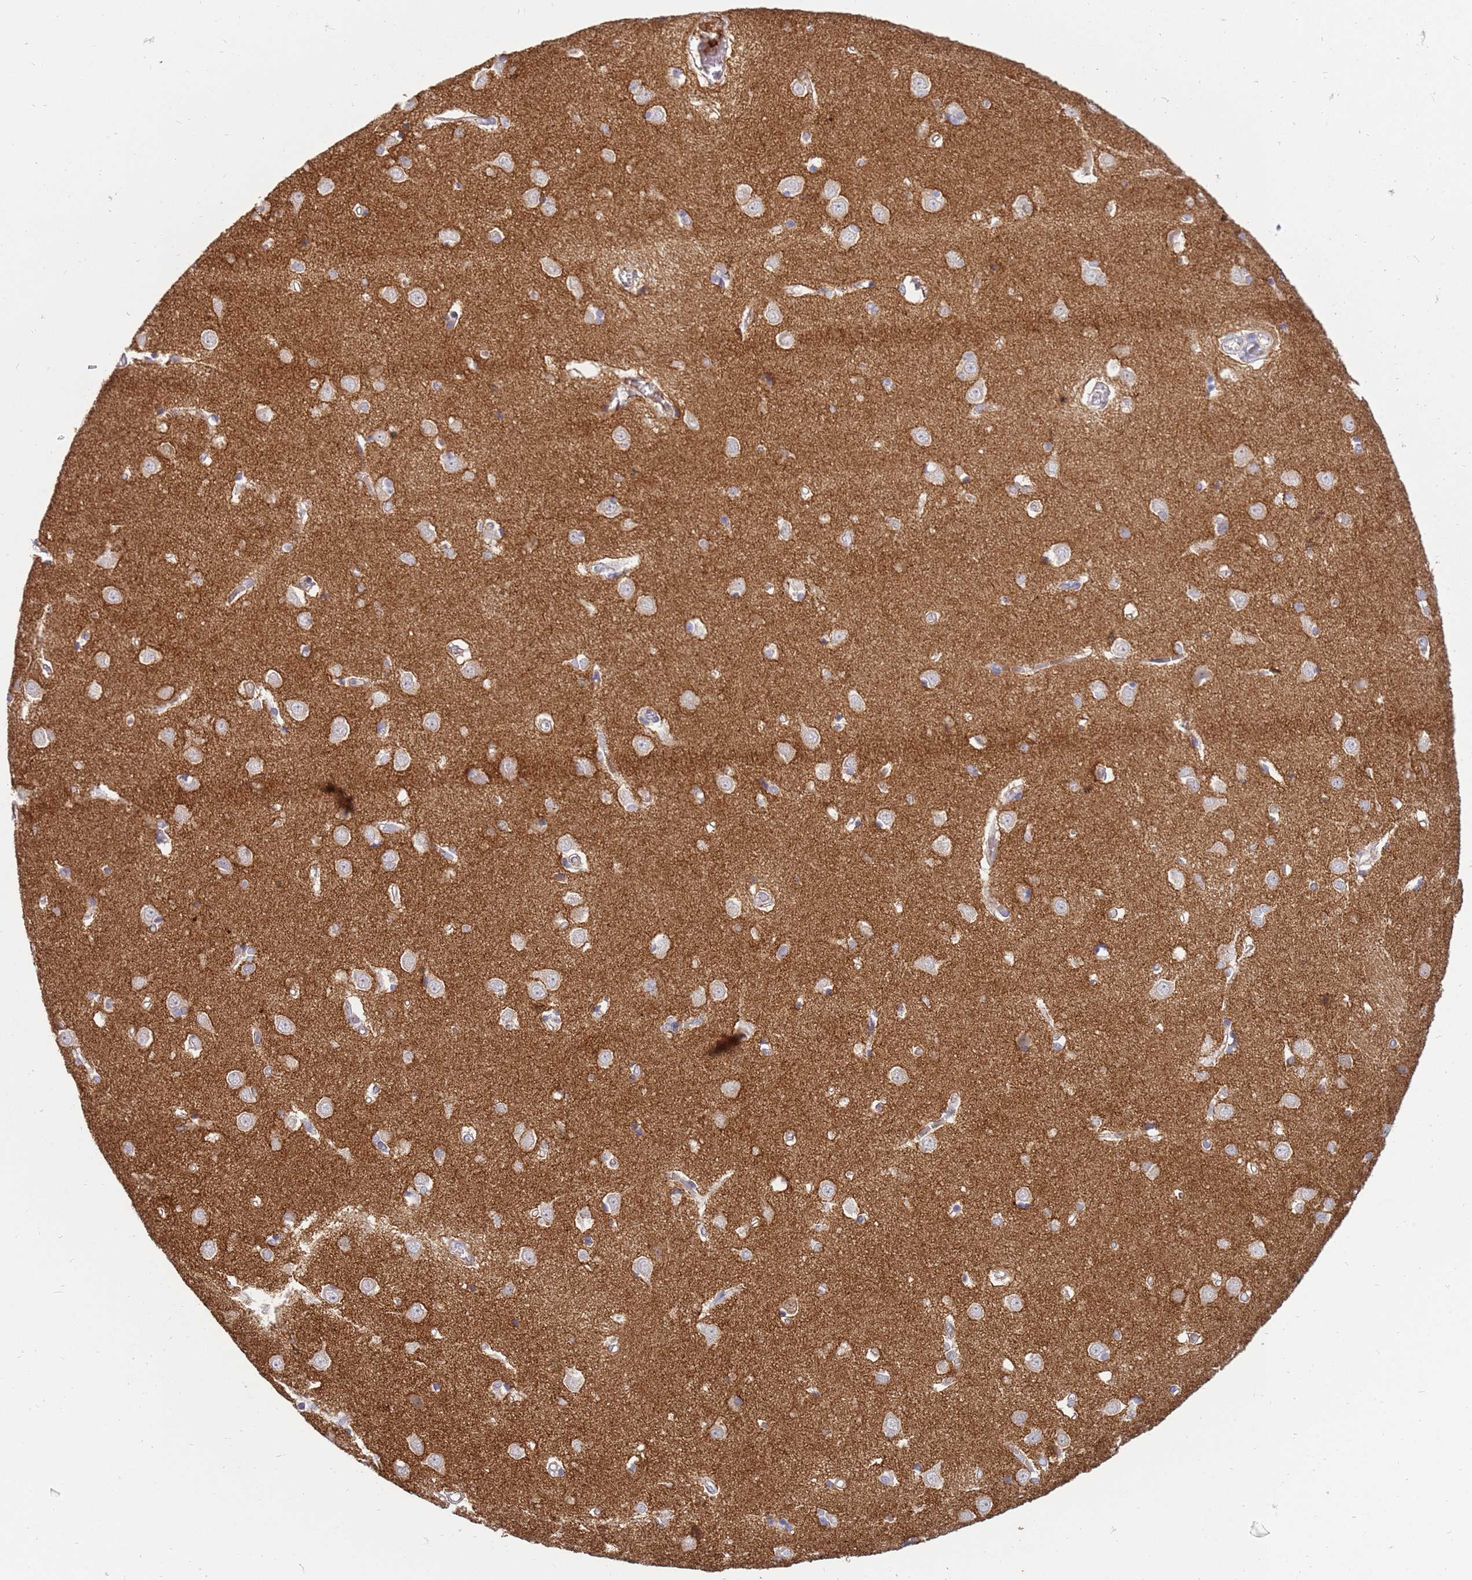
{"staining": {"intensity": "negative", "quantity": "none", "location": "none"}, "tissue": "caudate", "cell_type": "Glial cells", "image_type": "normal", "snomed": [{"axis": "morphology", "description": "Normal tissue, NOS"}, {"axis": "topography", "description": "Lateral ventricle wall"}], "caption": "The image reveals no staining of glial cells in unremarkable caudate. (Brightfield microscopy of DAB (3,3'-diaminobenzidine) immunohistochemistry at high magnification).", "gene": "NMUR2", "patient": {"sex": "male", "age": 37}}